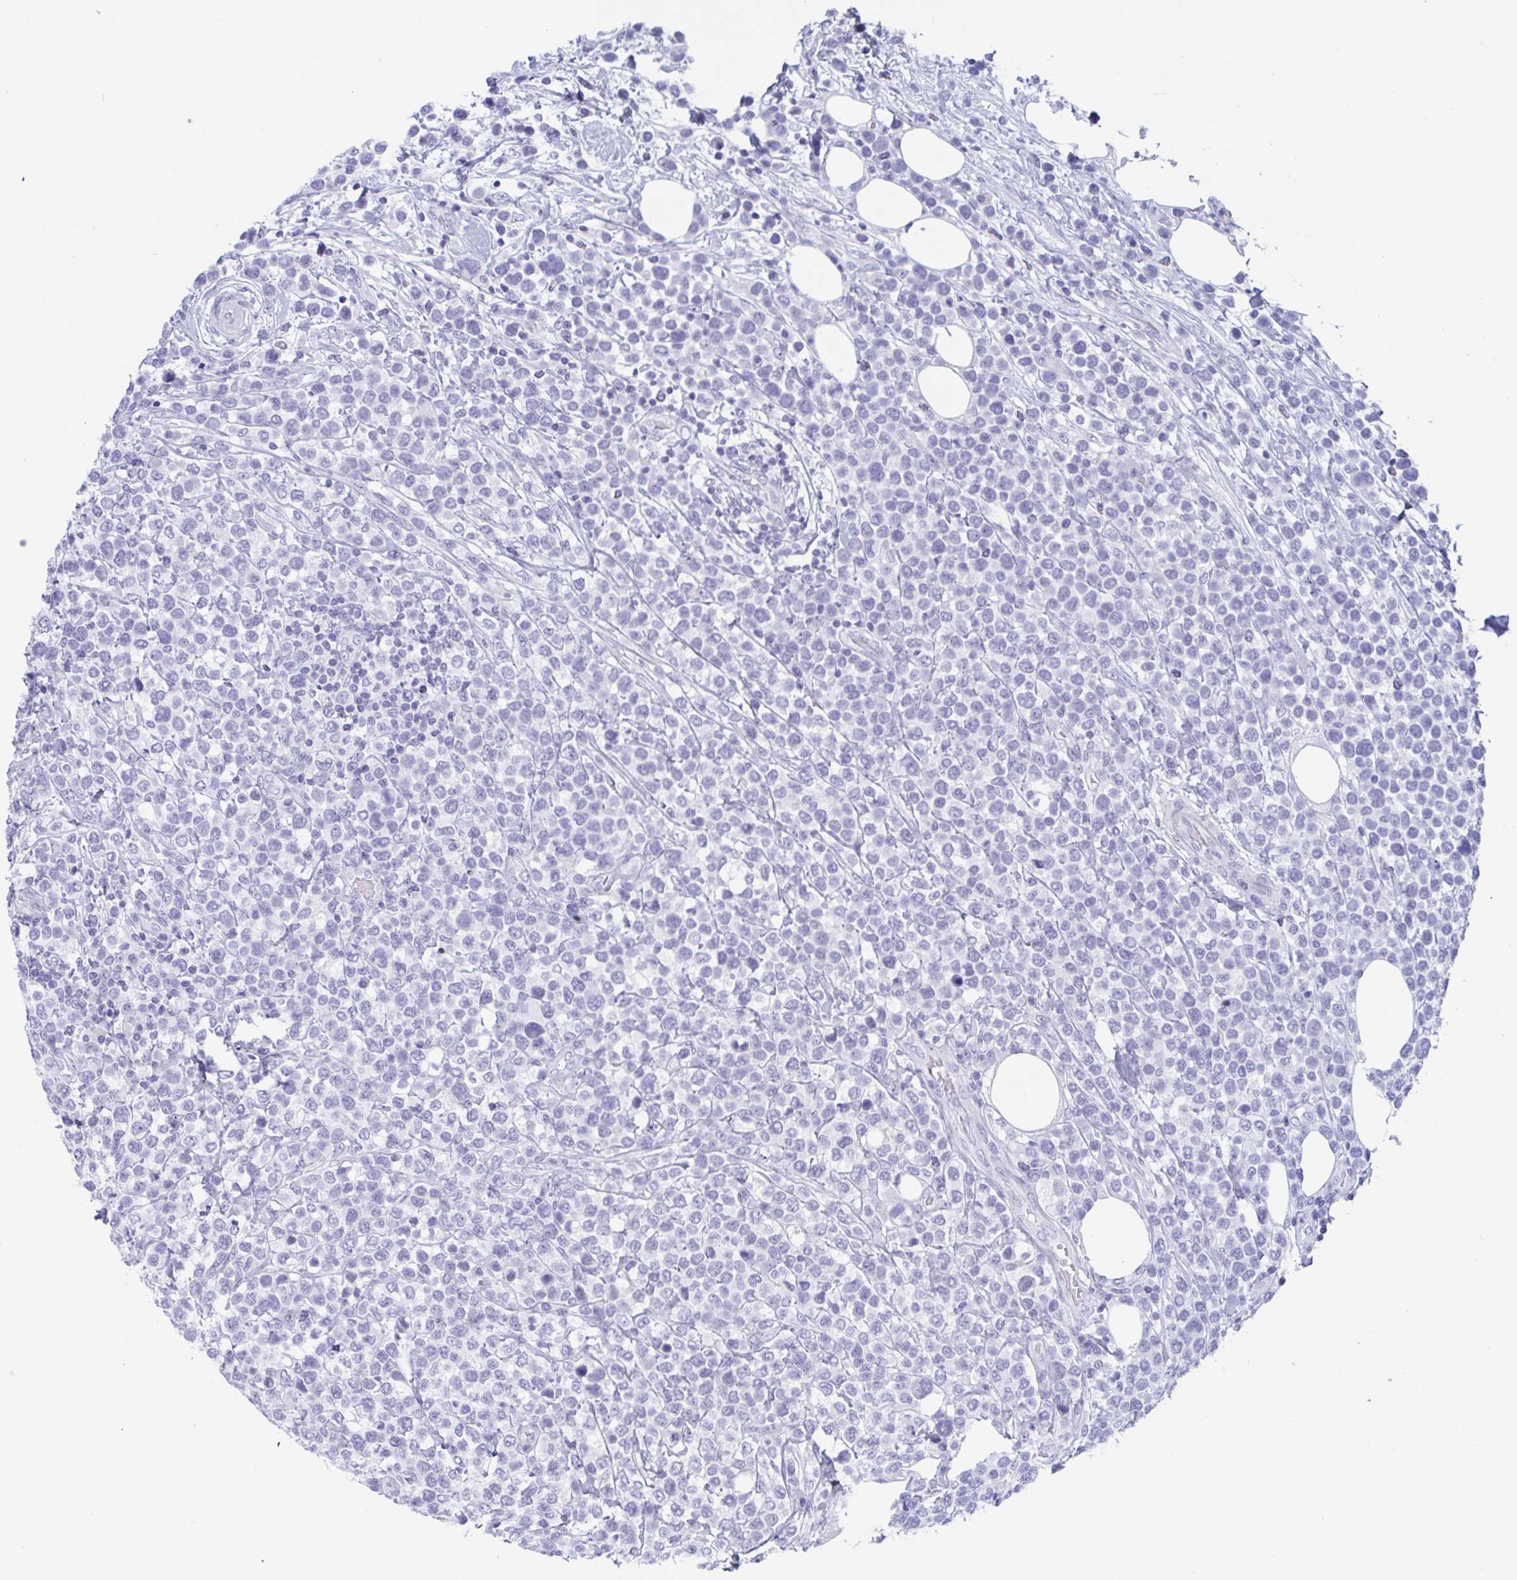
{"staining": {"intensity": "negative", "quantity": "none", "location": "none"}, "tissue": "lymphoma", "cell_type": "Tumor cells", "image_type": "cancer", "snomed": [{"axis": "morphology", "description": "Malignant lymphoma, non-Hodgkin's type, High grade"}, {"axis": "topography", "description": "Soft tissue"}], "caption": "High power microscopy image of an IHC photomicrograph of high-grade malignant lymphoma, non-Hodgkin's type, revealing no significant staining in tumor cells. (DAB (3,3'-diaminobenzidine) IHC visualized using brightfield microscopy, high magnification).", "gene": "CDX4", "patient": {"sex": "female", "age": 56}}